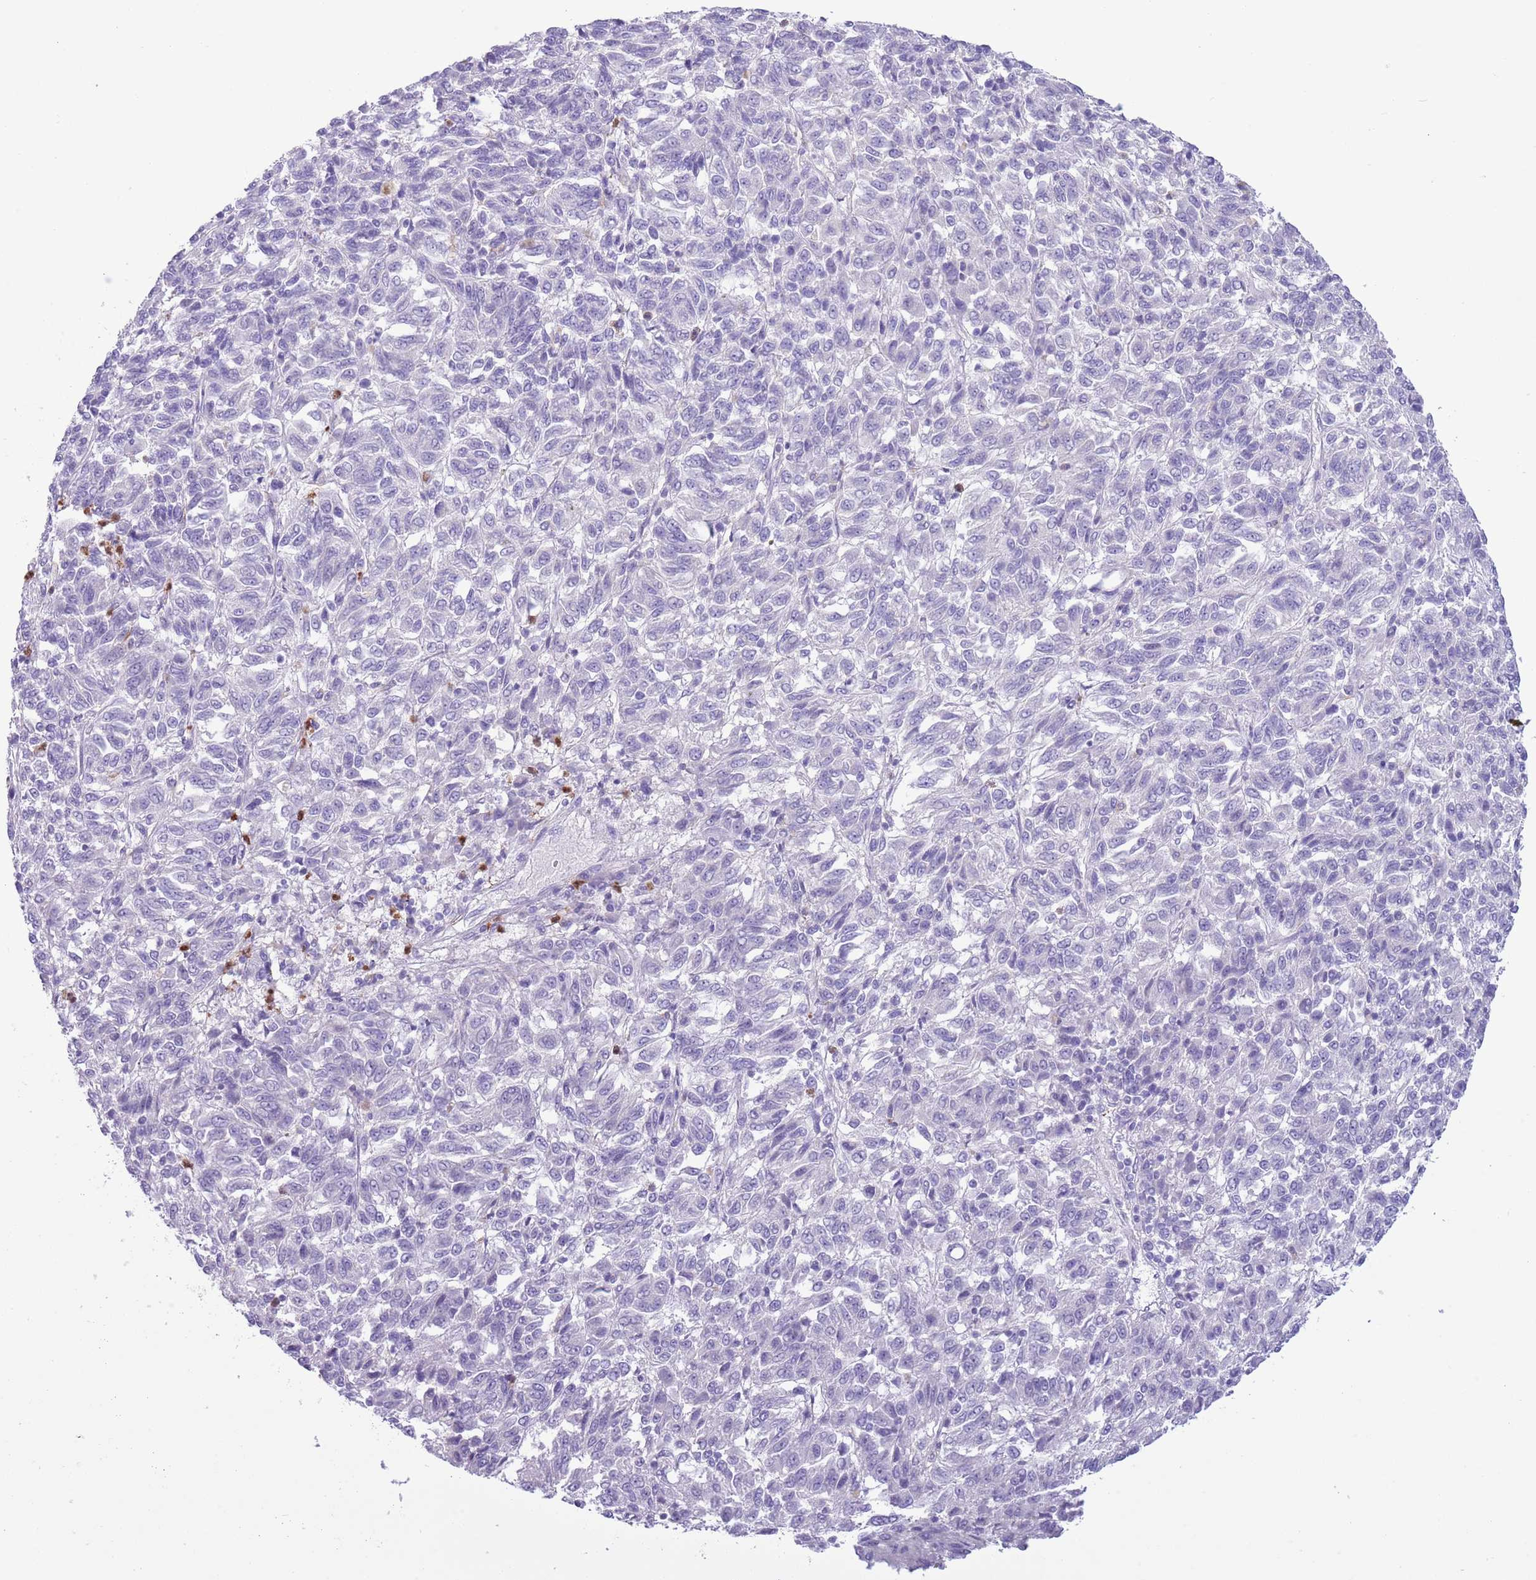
{"staining": {"intensity": "negative", "quantity": "none", "location": "none"}, "tissue": "melanoma", "cell_type": "Tumor cells", "image_type": "cancer", "snomed": [{"axis": "morphology", "description": "Malignant melanoma, Metastatic site"}, {"axis": "topography", "description": "Lung"}], "caption": "A photomicrograph of human melanoma is negative for staining in tumor cells. The staining is performed using DAB brown chromogen with nuclei counter-stained in using hematoxylin.", "gene": "OR6M1", "patient": {"sex": "male", "age": 64}}